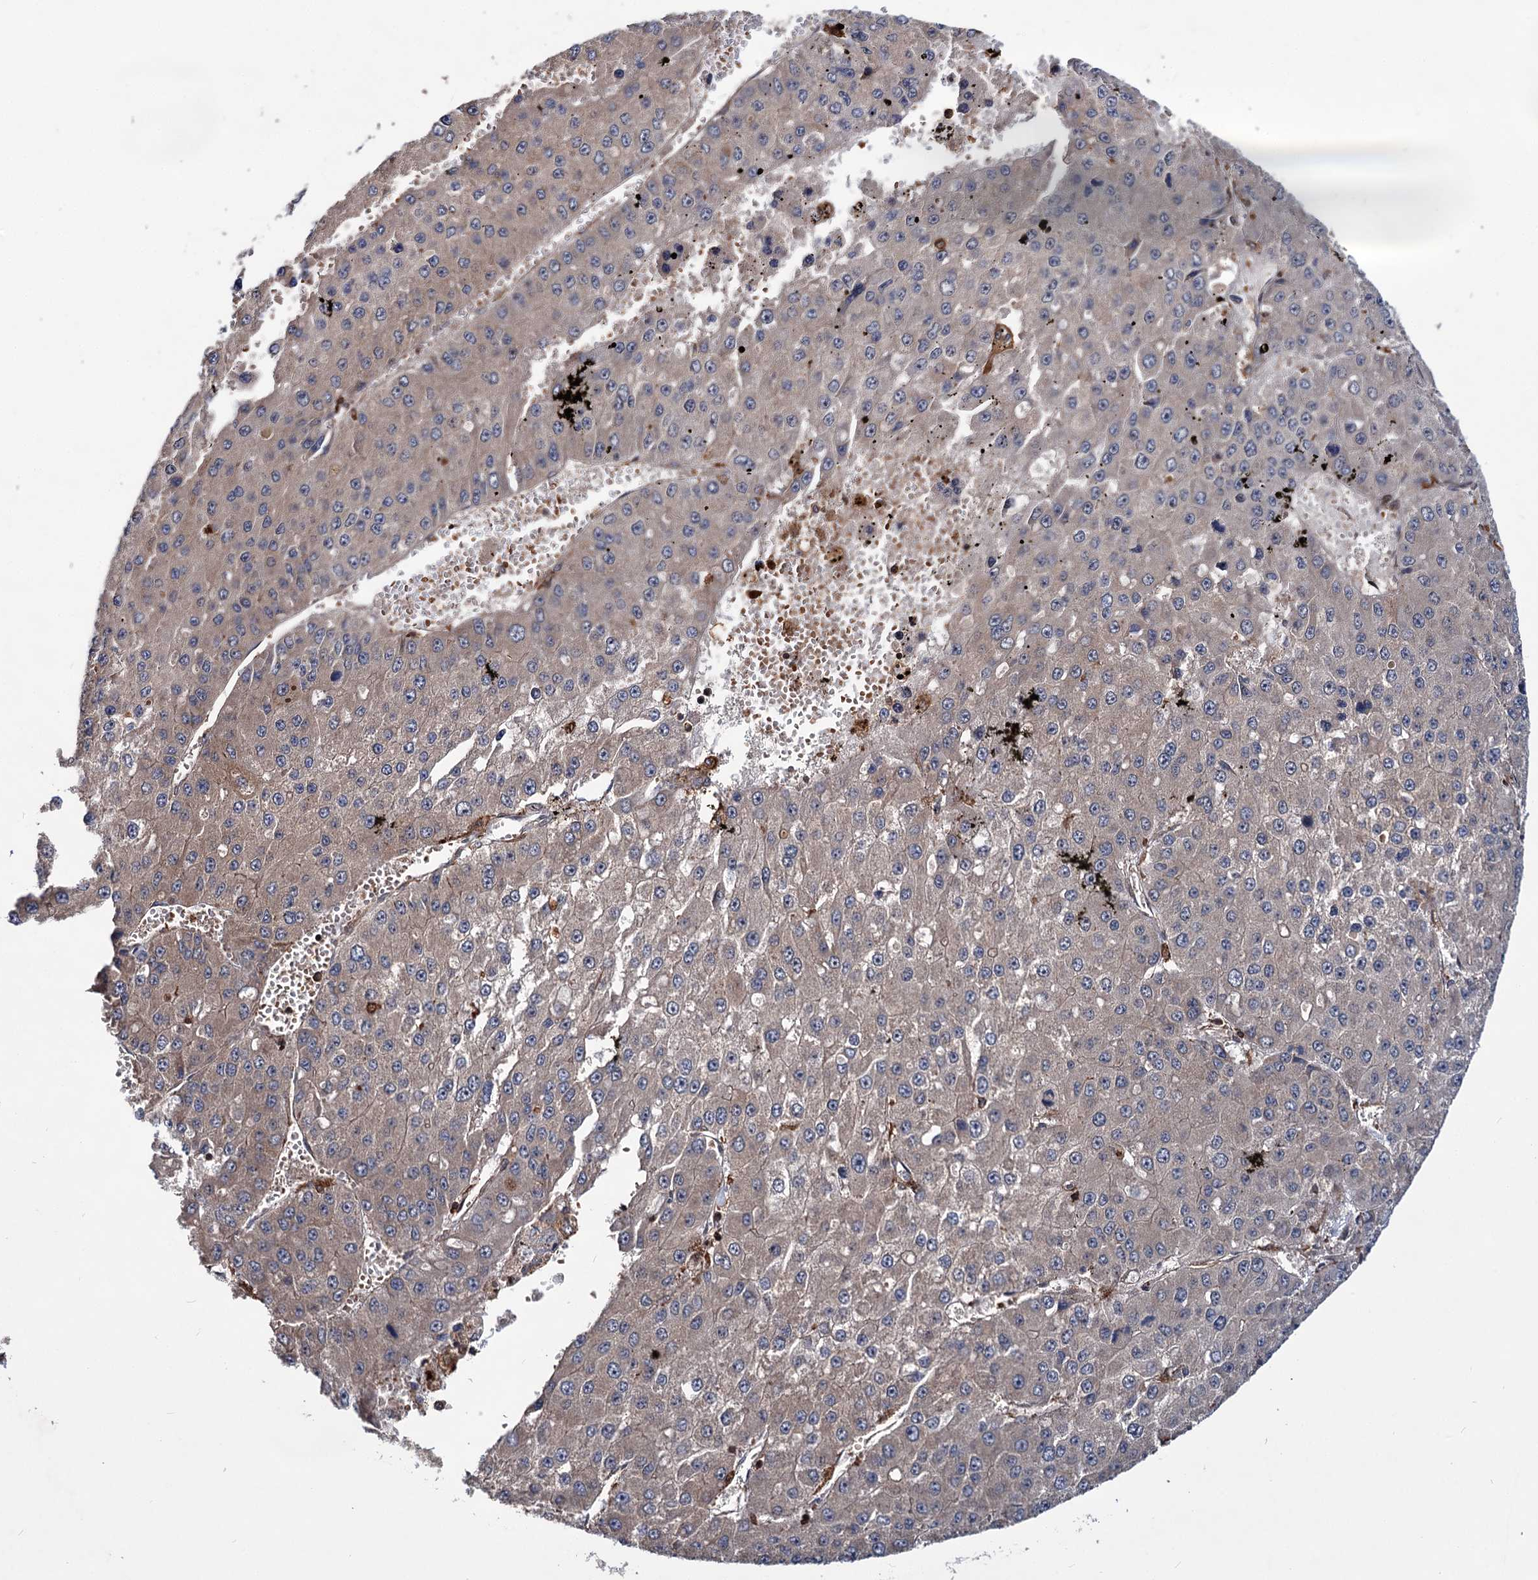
{"staining": {"intensity": "weak", "quantity": "<25%", "location": "cytoplasmic/membranous"}, "tissue": "liver cancer", "cell_type": "Tumor cells", "image_type": "cancer", "snomed": [{"axis": "morphology", "description": "Carcinoma, Hepatocellular, NOS"}, {"axis": "topography", "description": "Liver"}], "caption": "This is a micrograph of immunohistochemistry staining of hepatocellular carcinoma (liver), which shows no expression in tumor cells. The staining was performed using DAB to visualize the protein expression in brown, while the nuclei were stained in blue with hematoxylin (Magnification: 20x).", "gene": "GRIP1", "patient": {"sex": "female", "age": 73}}